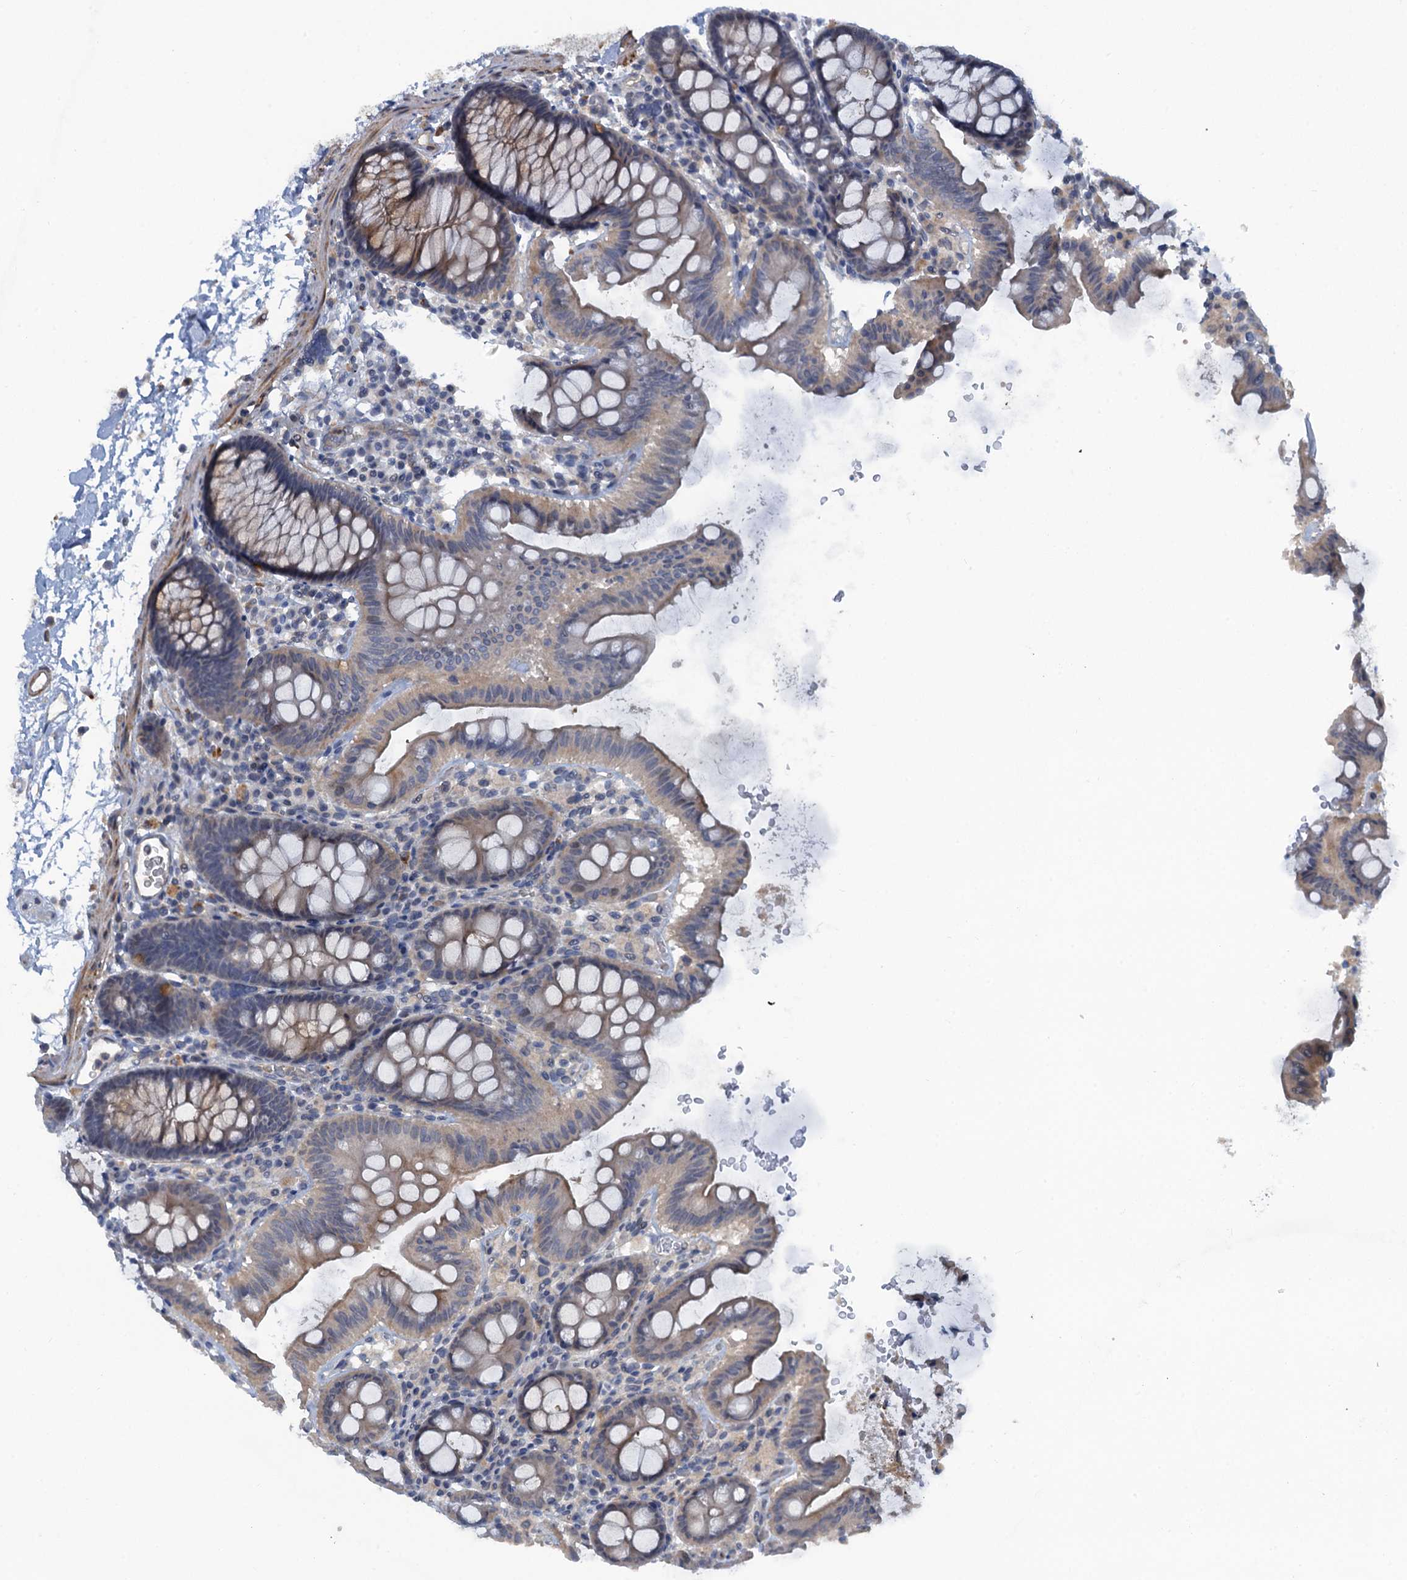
{"staining": {"intensity": "moderate", "quantity": "25%-75%", "location": "cytoplasmic/membranous"}, "tissue": "colon", "cell_type": "Endothelial cells", "image_type": "normal", "snomed": [{"axis": "morphology", "description": "Normal tissue, NOS"}, {"axis": "topography", "description": "Colon"}], "caption": "A histopathology image showing moderate cytoplasmic/membranous staining in approximately 25%-75% of endothelial cells in benign colon, as visualized by brown immunohistochemical staining.", "gene": "MYO16", "patient": {"sex": "male", "age": 75}}